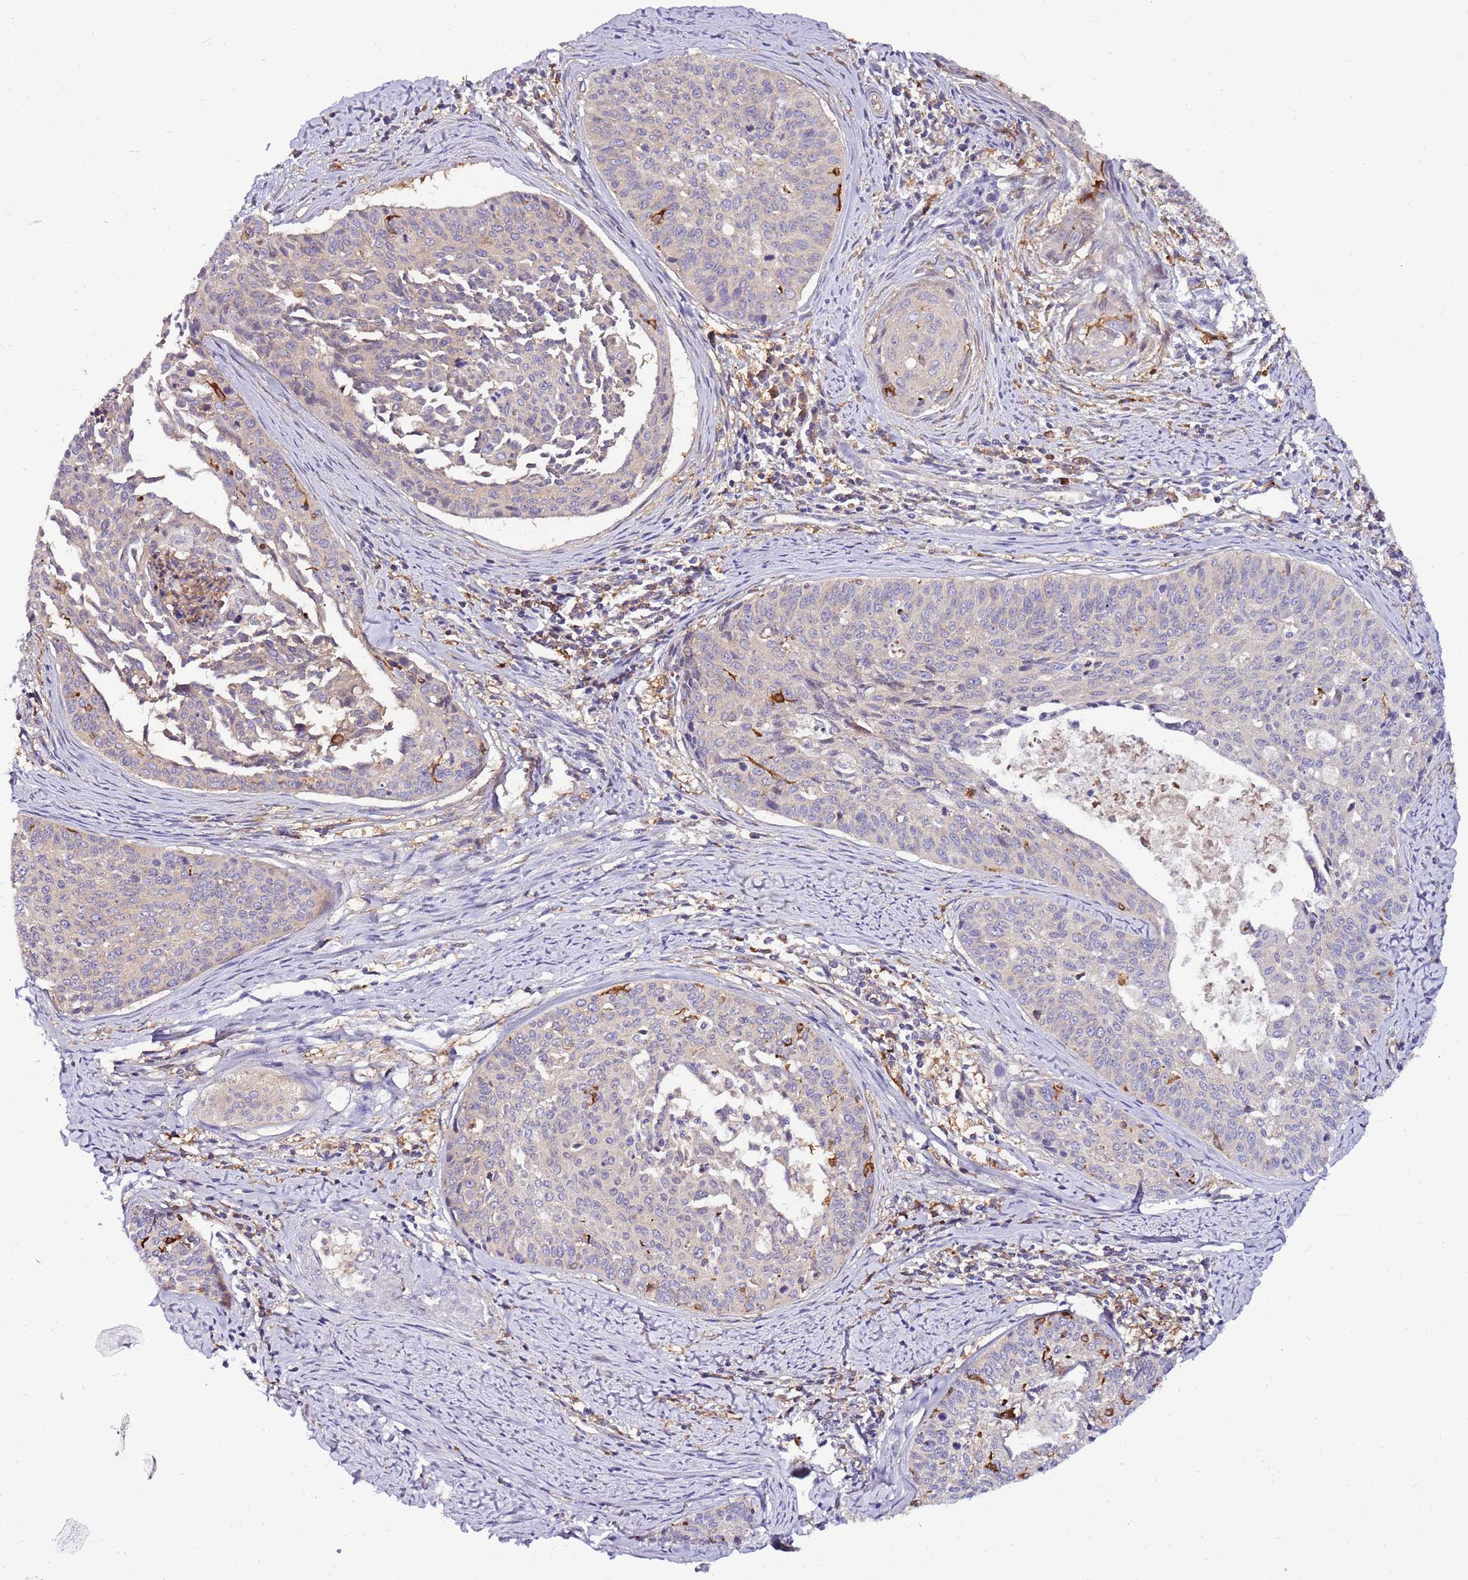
{"staining": {"intensity": "negative", "quantity": "none", "location": "none"}, "tissue": "cervical cancer", "cell_type": "Tumor cells", "image_type": "cancer", "snomed": [{"axis": "morphology", "description": "Squamous cell carcinoma, NOS"}, {"axis": "topography", "description": "Cervix"}], "caption": "Tumor cells show no significant protein positivity in cervical cancer (squamous cell carcinoma).", "gene": "ATXN2L", "patient": {"sex": "female", "age": 55}}